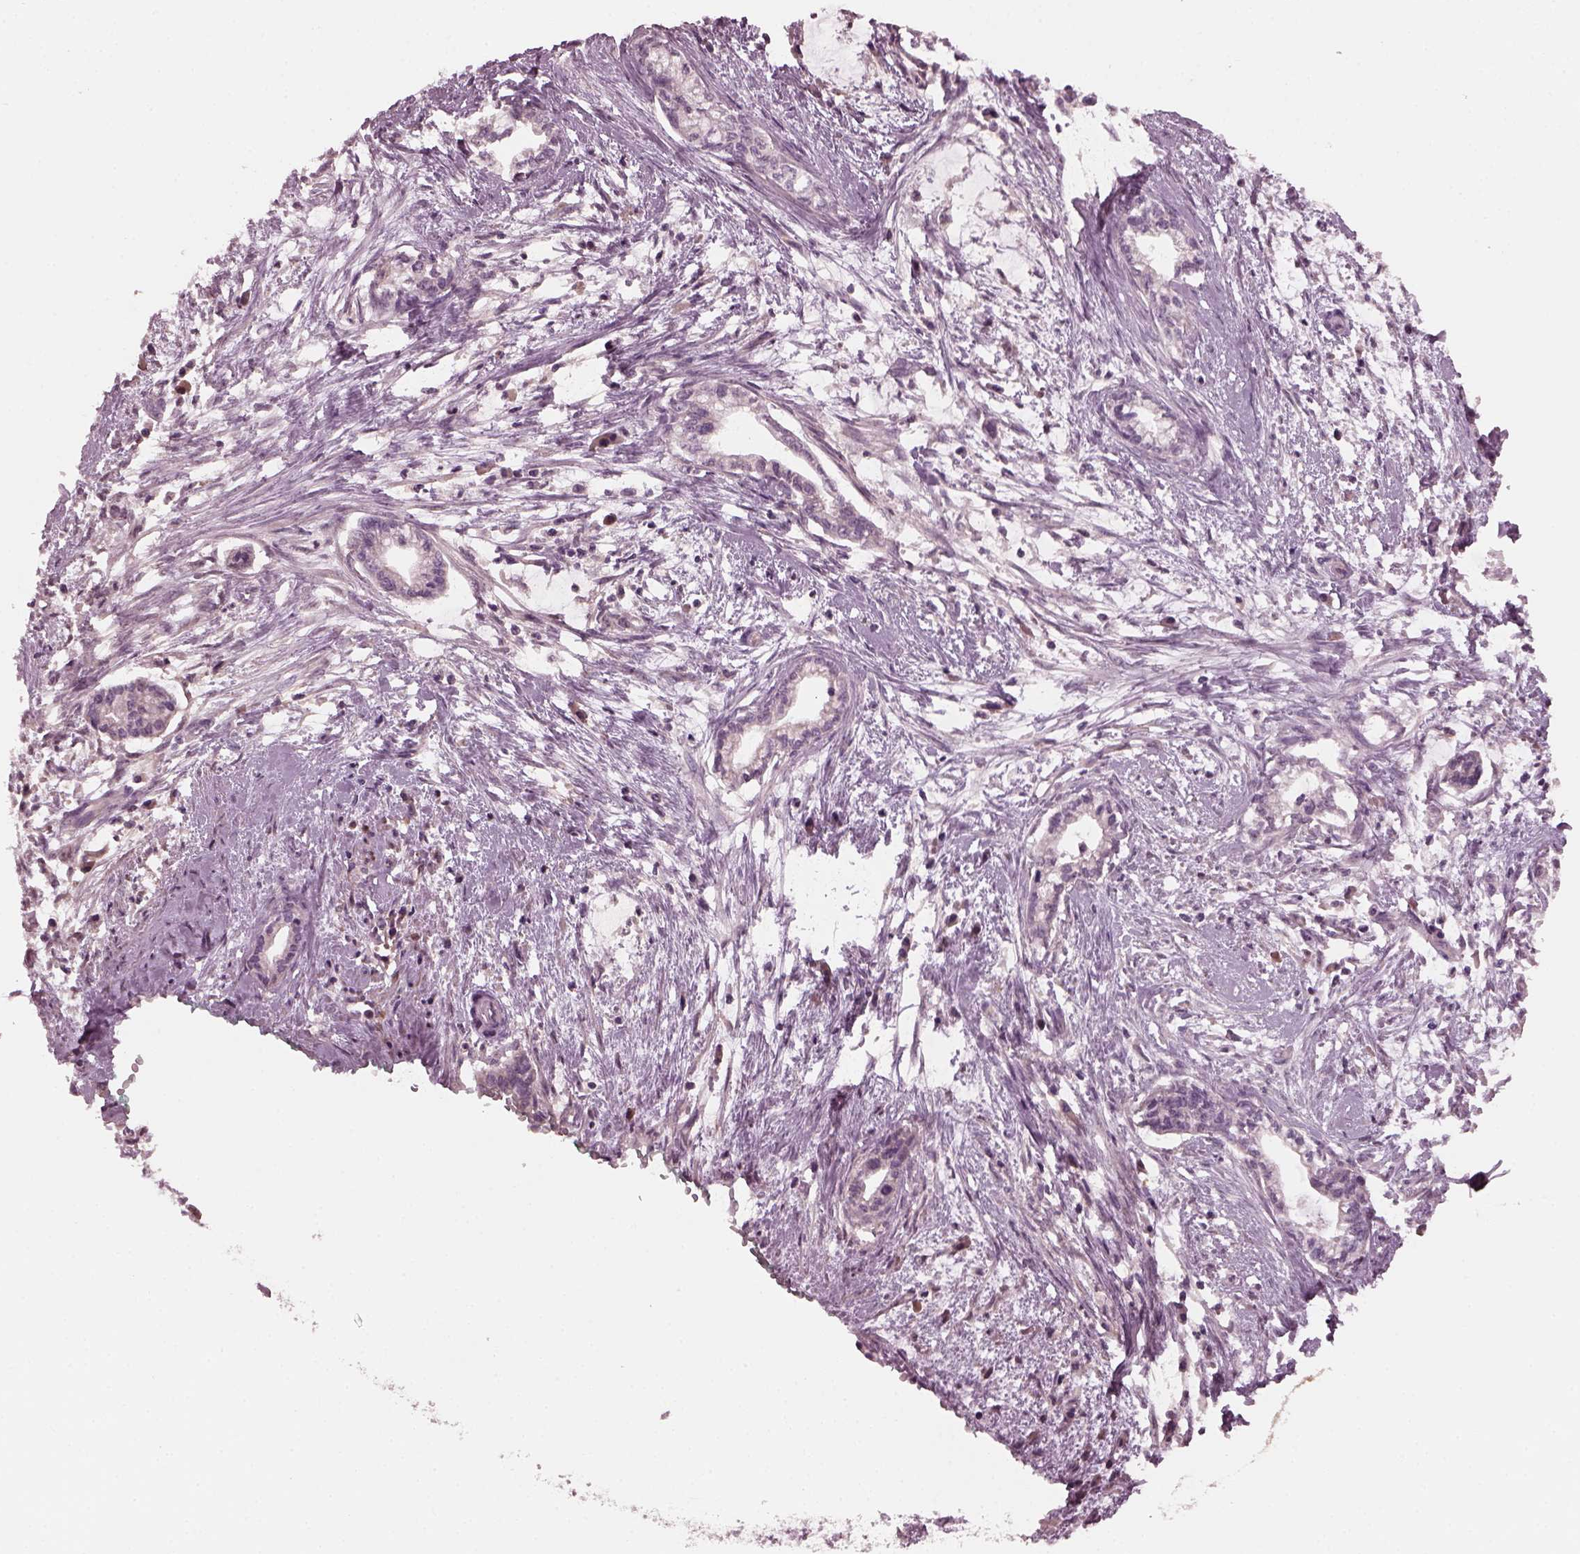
{"staining": {"intensity": "negative", "quantity": "none", "location": "none"}, "tissue": "cervical cancer", "cell_type": "Tumor cells", "image_type": "cancer", "snomed": [{"axis": "morphology", "description": "Adenocarcinoma, NOS"}, {"axis": "topography", "description": "Cervix"}], "caption": "DAB immunohistochemical staining of adenocarcinoma (cervical) exhibits no significant staining in tumor cells.", "gene": "PORCN", "patient": {"sex": "female", "age": 62}}